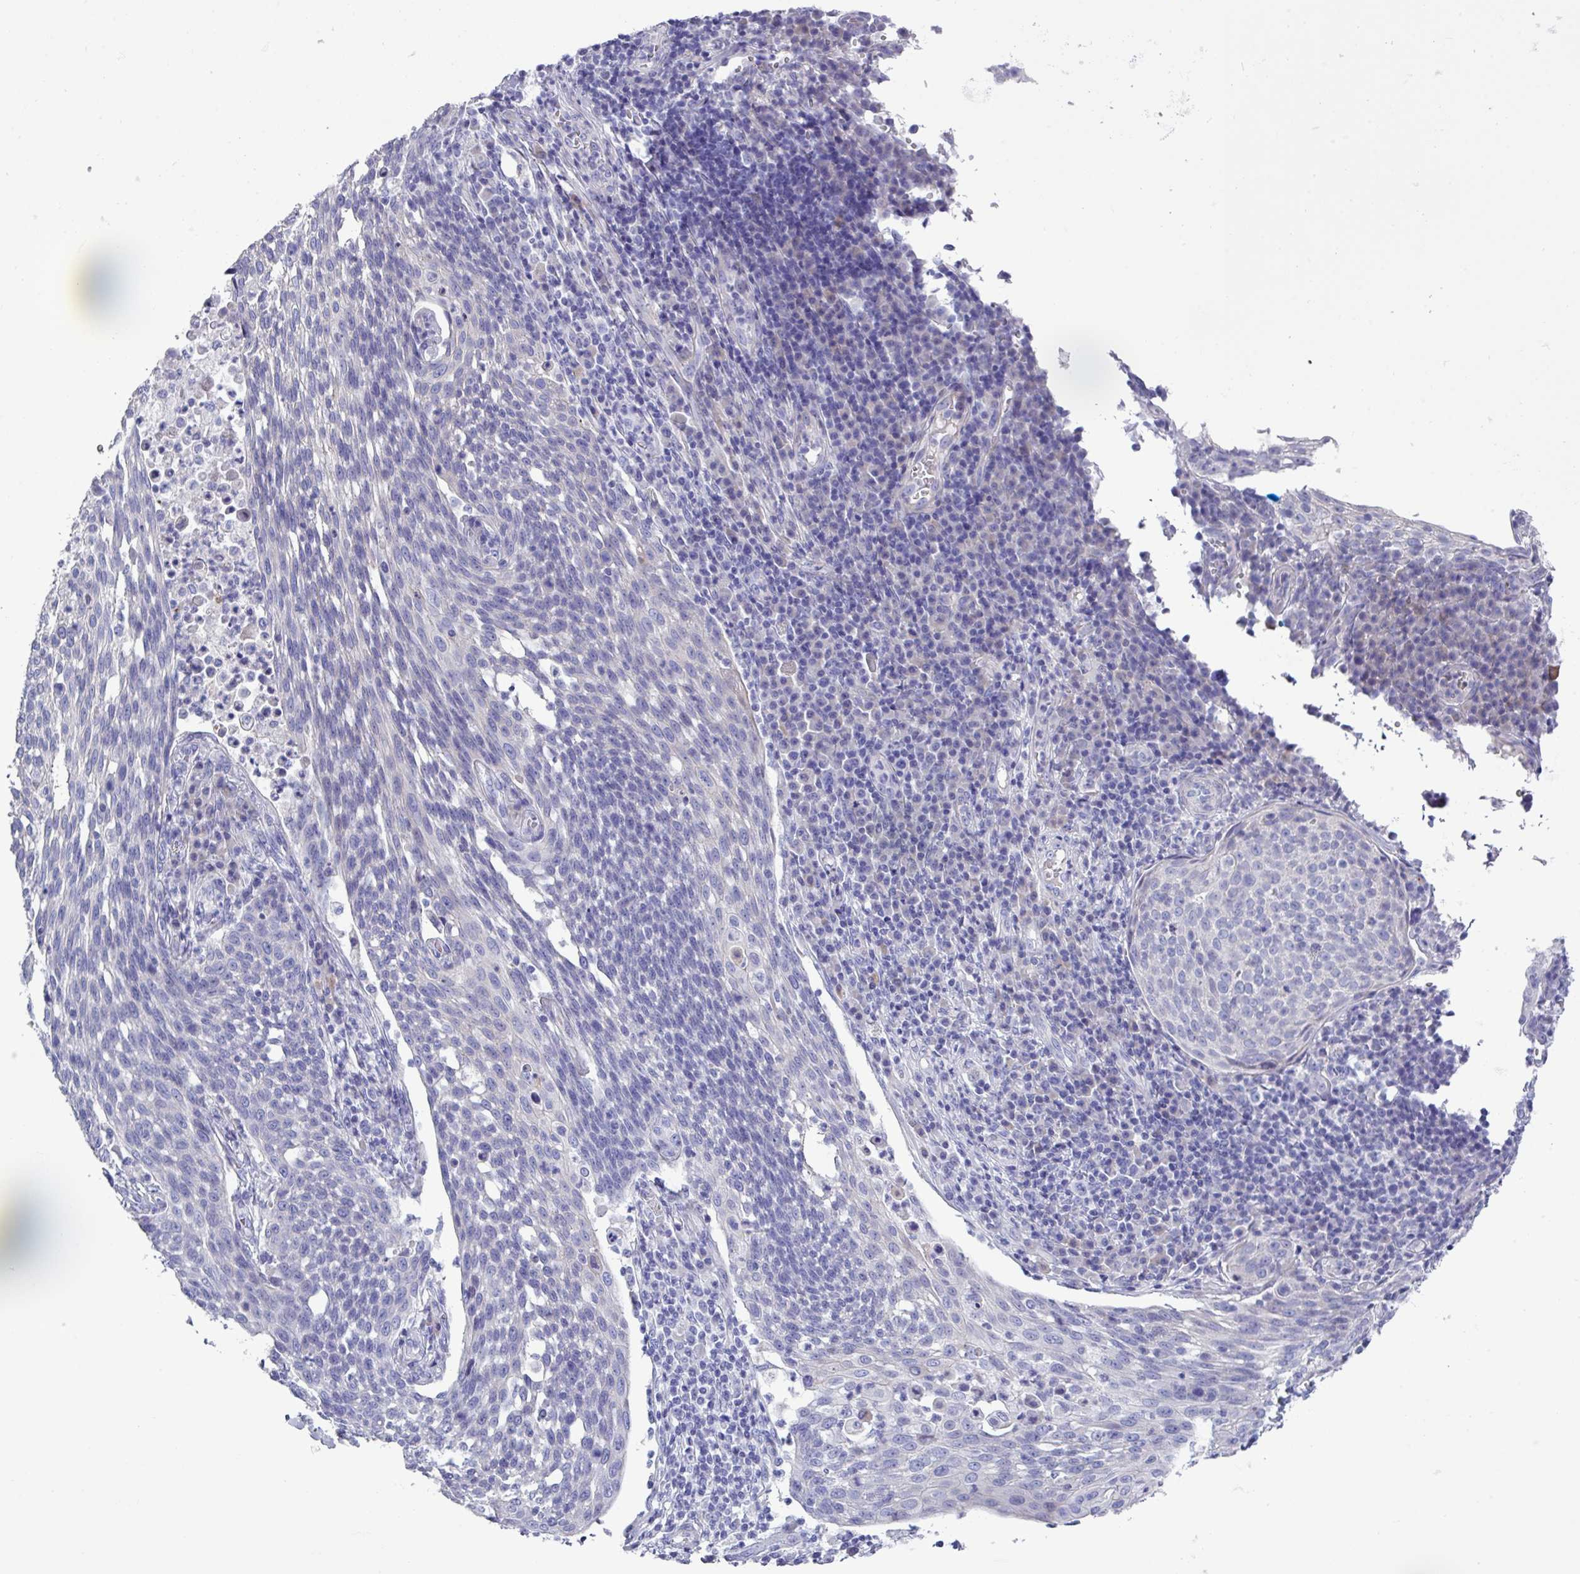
{"staining": {"intensity": "negative", "quantity": "none", "location": "none"}, "tissue": "cervical cancer", "cell_type": "Tumor cells", "image_type": "cancer", "snomed": [{"axis": "morphology", "description": "Squamous cell carcinoma, NOS"}, {"axis": "topography", "description": "Cervix"}], "caption": "An IHC histopathology image of cervical cancer (squamous cell carcinoma) is shown. There is no staining in tumor cells of cervical cancer (squamous cell carcinoma).", "gene": "TNFSF12", "patient": {"sex": "female", "age": 34}}